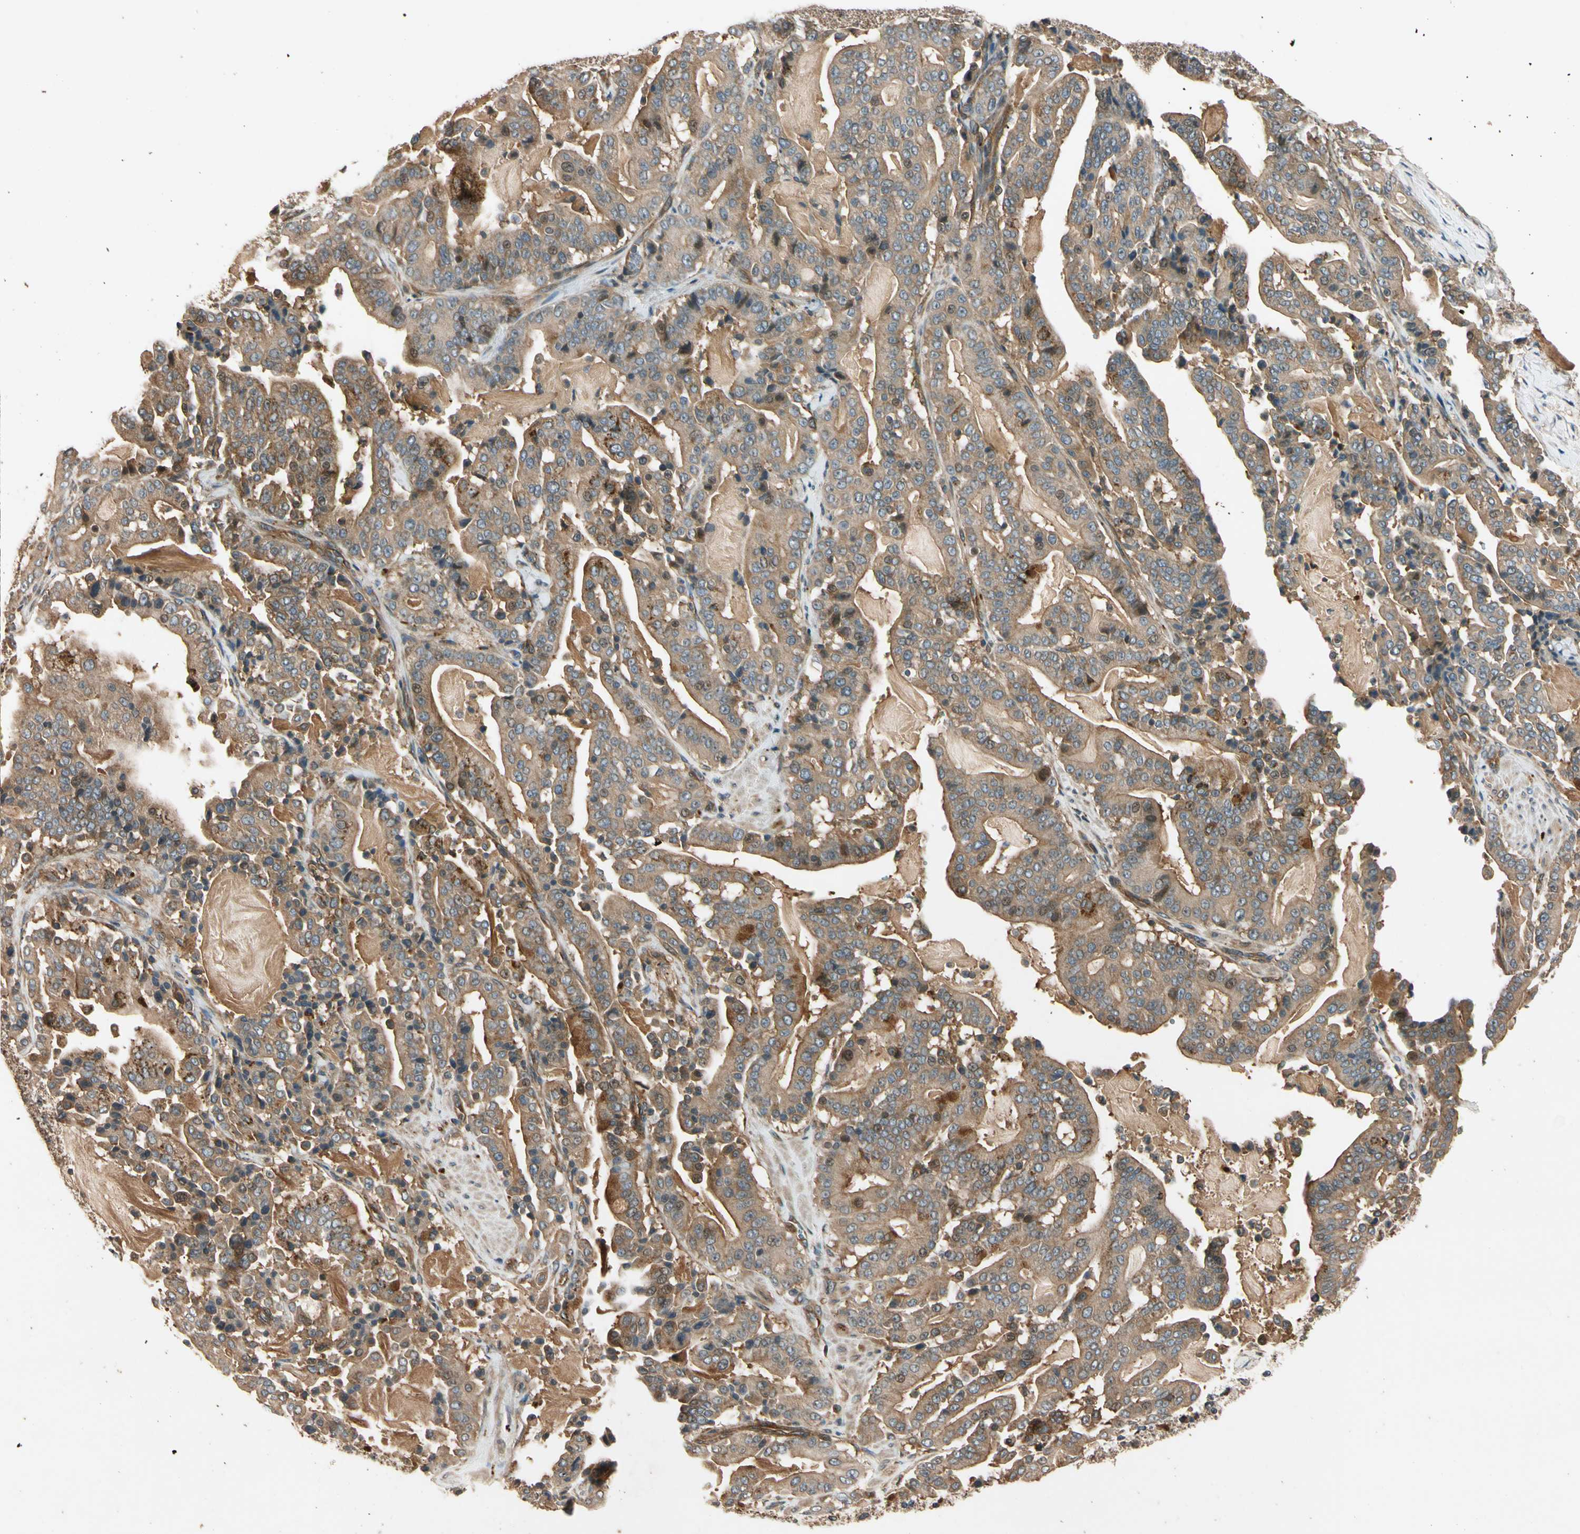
{"staining": {"intensity": "moderate", "quantity": ">75%", "location": "cytoplasmic/membranous"}, "tissue": "pancreatic cancer", "cell_type": "Tumor cells", "image_type": "cancer", "snomed": [{"axis": "morphology", "description": "Adenocarcinoma, NOS"}, {"axis": "topography", "description": "Pancreas"}], "caption": "A medium amount of moderate cytoplasmic/membranous positivity is identified in about >75% of tumor cells in pancreatic cancer tissue.", "gene": "ROCK2", "patient": {"sex": "male", "age": 63}}